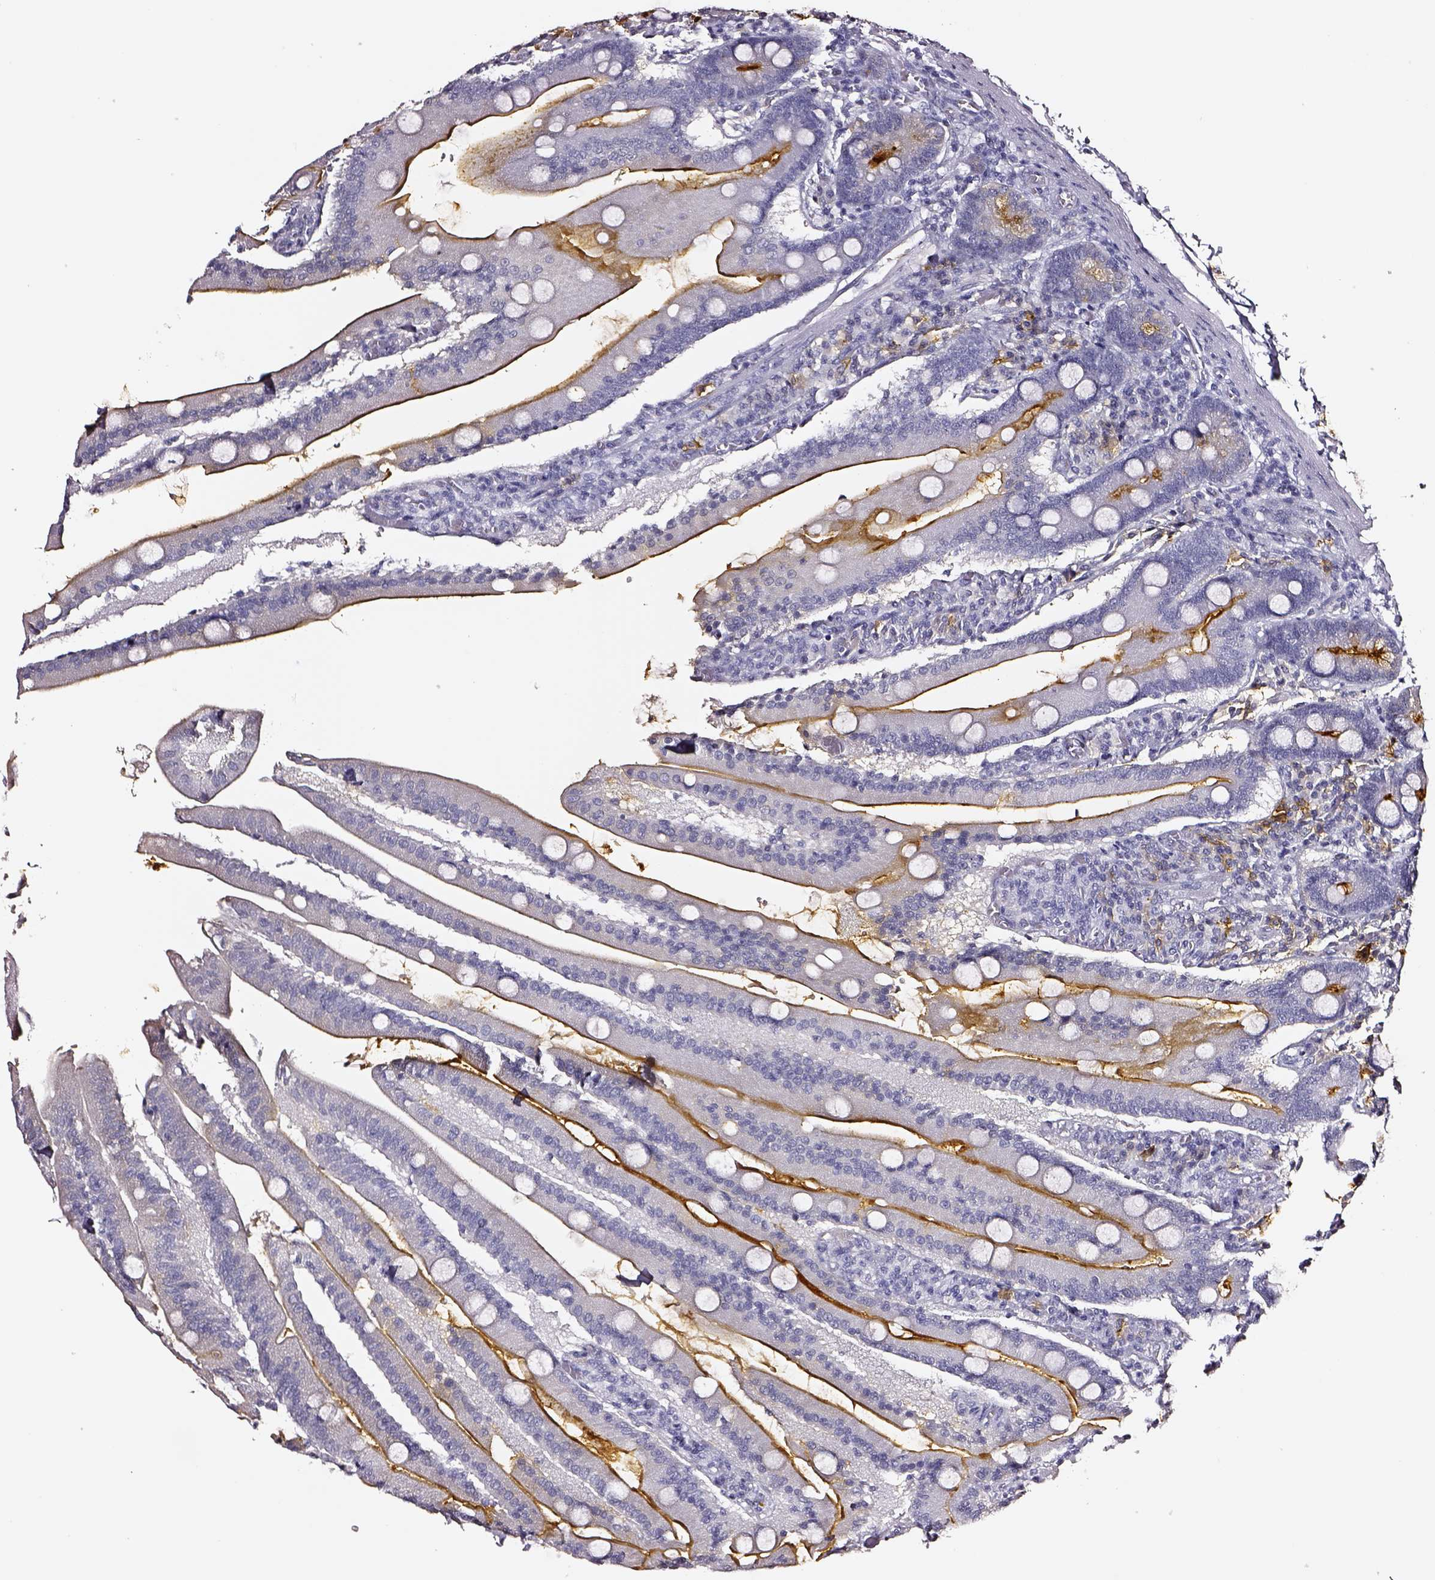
{"staining": {"intensity": "strong", "quantity": ">75%", "location": "cytoplasmic/membranous"}, "tissue": "small intestine", "cell_type": "Glandular cells", "image_type": "normal", "snomed": [{"axis": "morphology", "description": "Normal tissue, NOS"}, {"axis": "topography", "description": "Small intestine"}], "caption": "DAB immunohistochemical staining of normal human small intestine shows strong cytoplasmic/membranous protein staining in approximately >75% of glandular cells. The staining was performed using DAB to visualize the protein expression in brown, while the nuclei were stained in blue with hematoxylin (Magnification: 20x).", "gene": "DPEP1", "patient": {"sex": "male", "age": 37}}